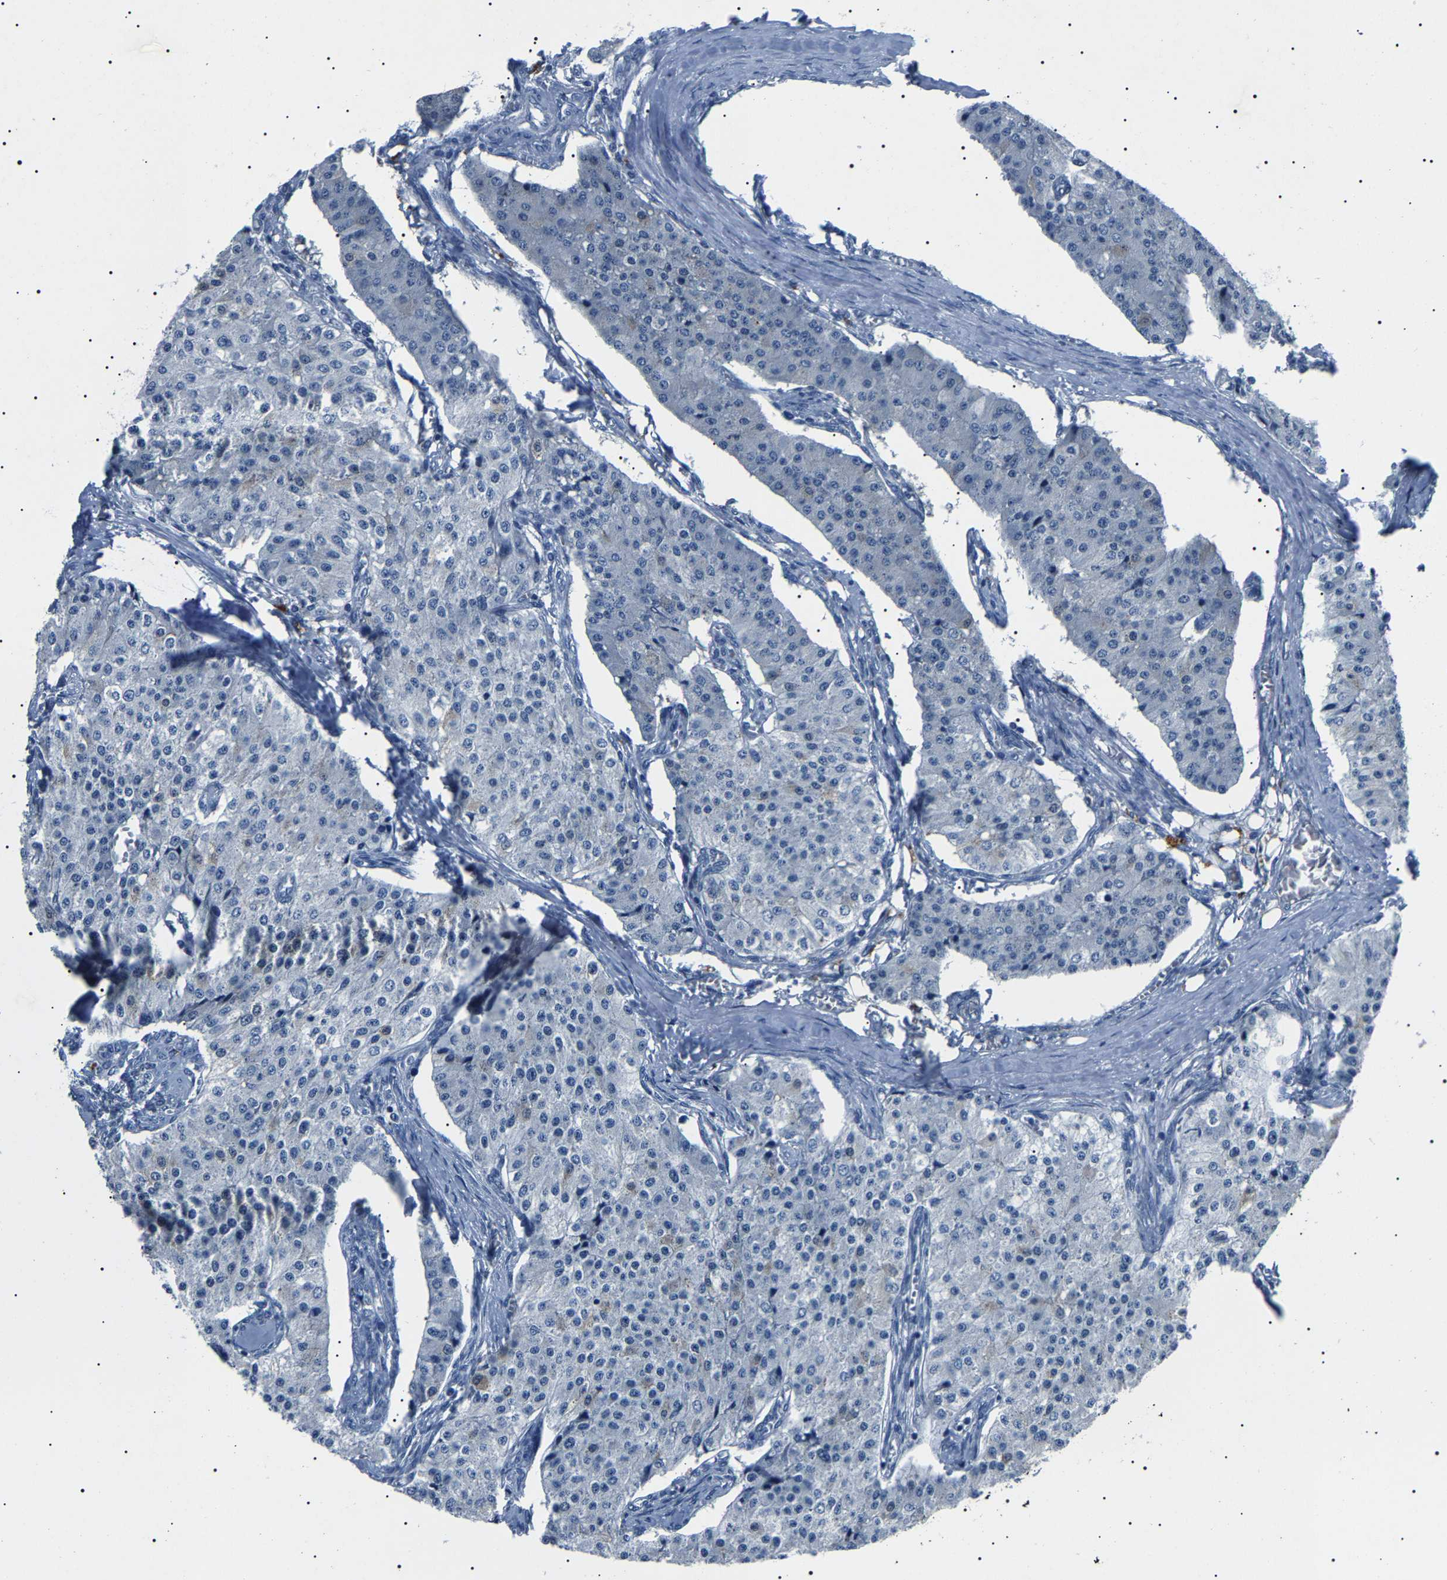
{"staining": {"intensity": "negative", "quantity": "none", "location": "none"}, "tissue": "carcinoid", "cell_type": "Tumor cells", "image_type": "cancer", "snomed": [{"axis": "morphology", "description": "Carcinoid, malignant, NOS"}, {"axis": "topography", "description": "Colon"}], "caption": "An IHC histopathology image of carcinoid is shown. There is no staining in tumor cells of carcinoid. Brightfield microscopy of IHC stained with DAB (brown) and hematoxylin (blue), captured at high magnification.", "gene": "KLK15", "patient": {"sex": "female", "age": 52}}